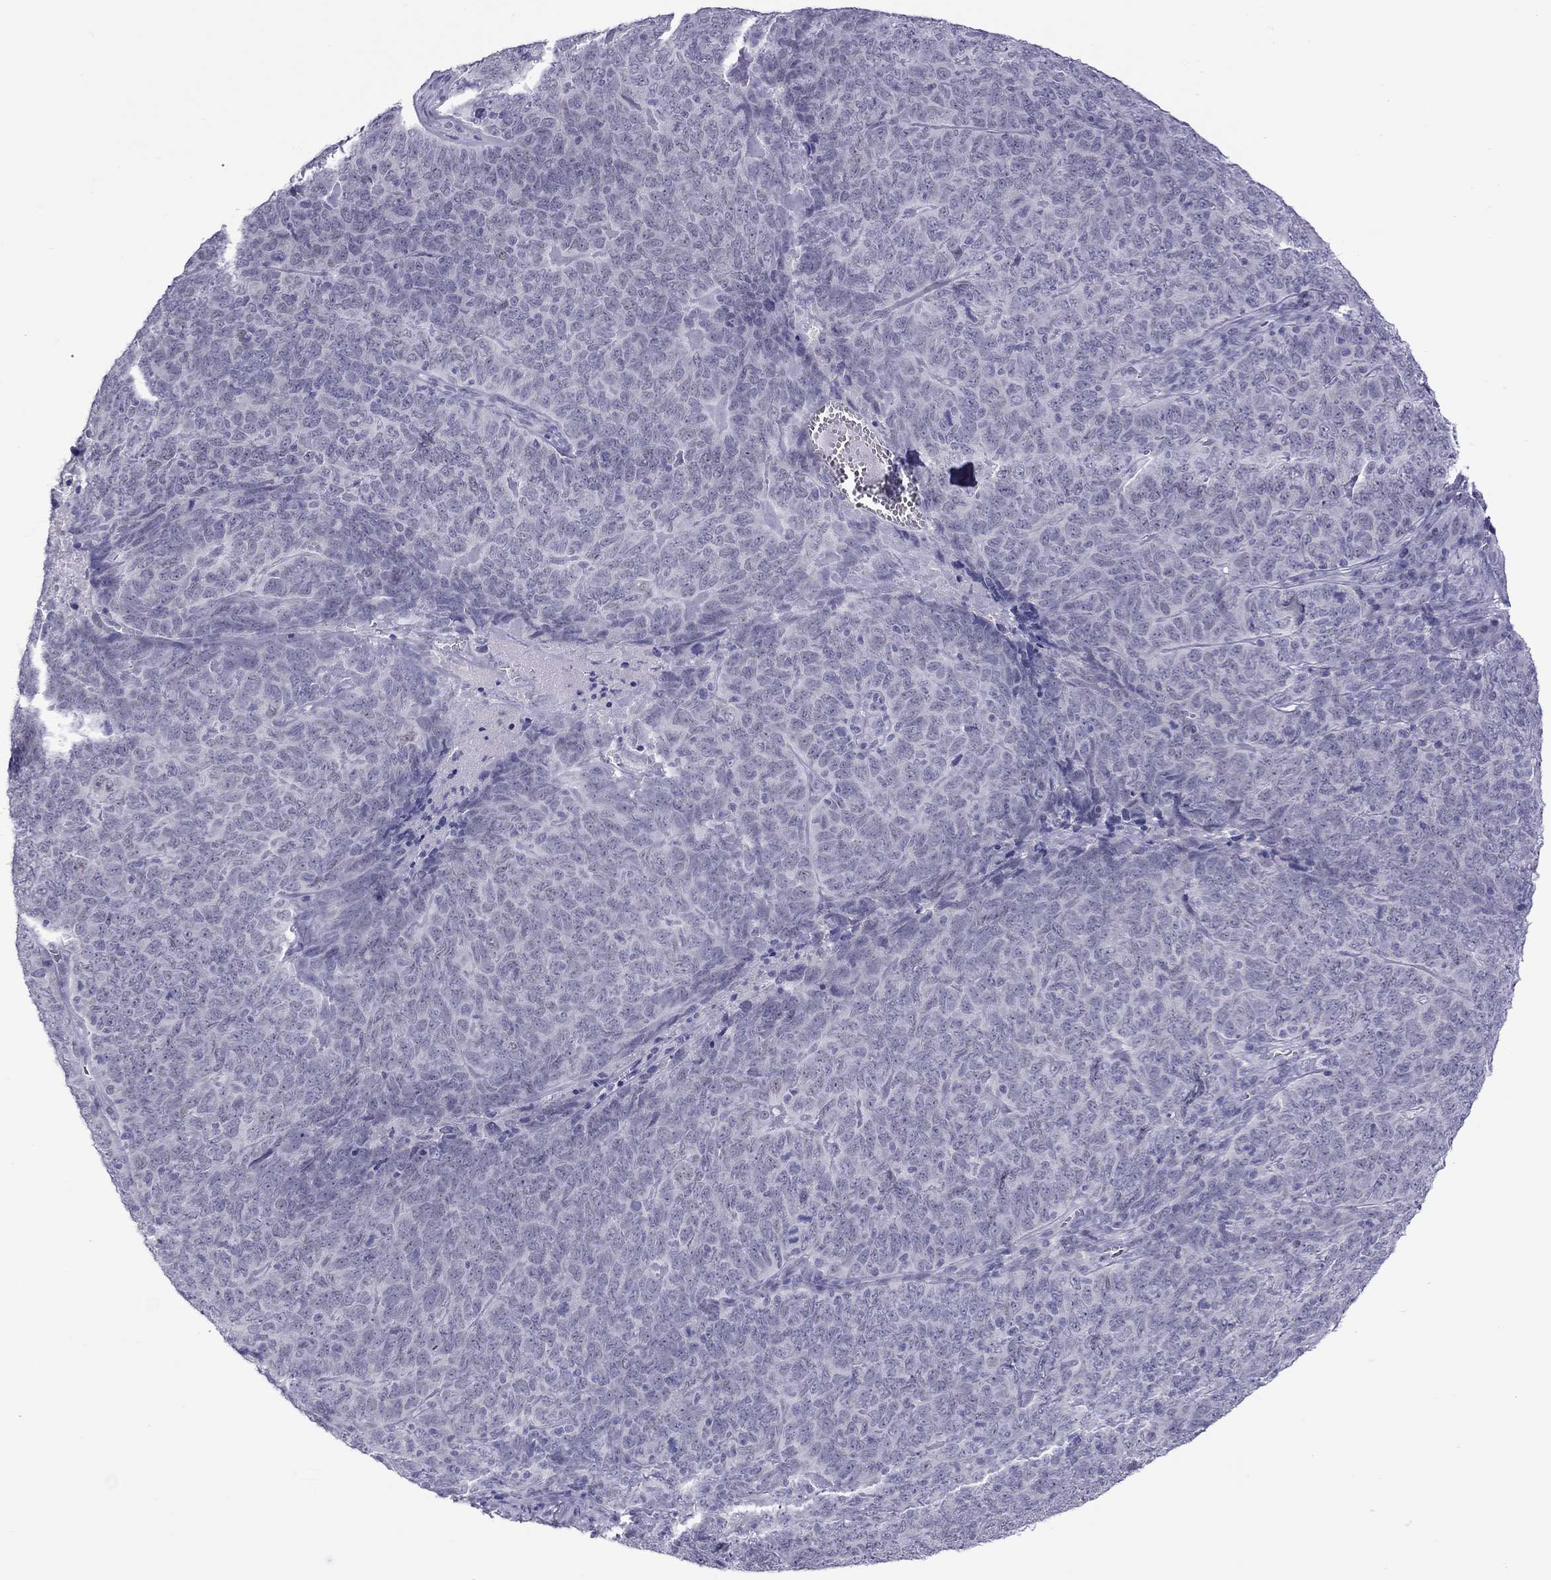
{"staining": {"intensity": "negative", "quantity": "none", "location": "none"}, "tissue": "skin cancer", "cell_type": "Tumor cells", "image_type": "cancer", "snomed": [{"axis": "morphology", "description": "Squamous cell carcinoma, NOS"}, {"axis": "topography", "description": "Skin"}, {"axis": "topography", "description": "Anal"}], "caption": "Immunohistochemistry (IHC) of skin cancer (squamous cell carcinoma) exhibits no expression in tumor cells.", "gene": "CHRNB3", "patient": {"sex": "female", "age": 51}}